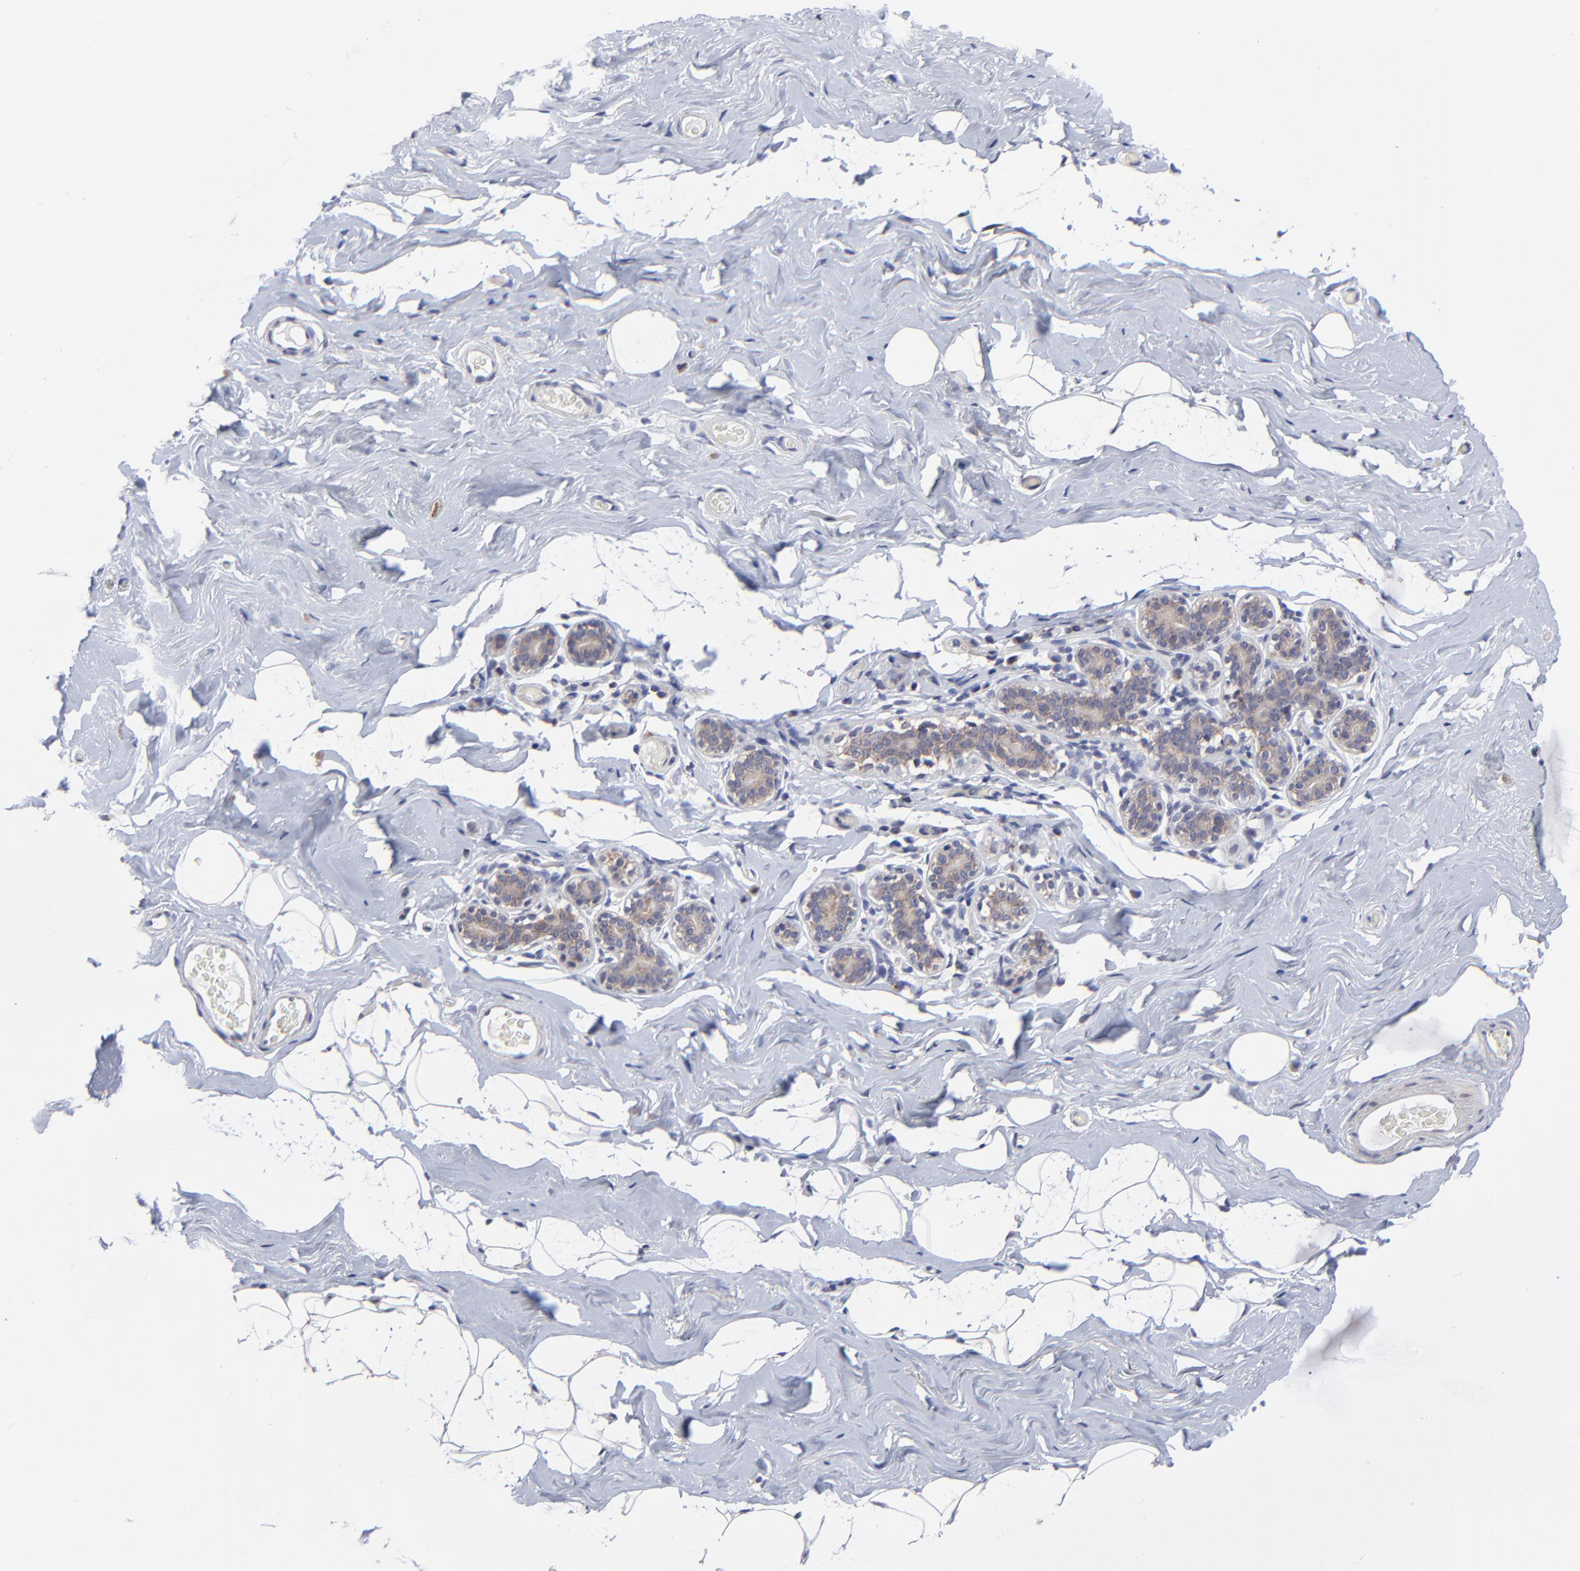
{"staining": {"intensity": "negative", "quantity": "none", "location": "none"}, "tissue": "breast", "cell_type": "Adipocytes", "image_type": "normal", "snomed": [{"axis": "morphology", "description": "Normal tissue, NOS"}, {"axis": "topography", "description": "Breast"}, {"axis": "topography", "description": "Soft tissue"}], "caption": "DAB (3,3'-diaminobenzidine) immunohistochemical staining of benign breast reveals no significant staining in adipocytes. (Brightfield microscopy of DAB immunohistochemistry (IHC) at high magnification).", "gene": "FBXL12", "patient": {"sex": "female", "age": 75}}